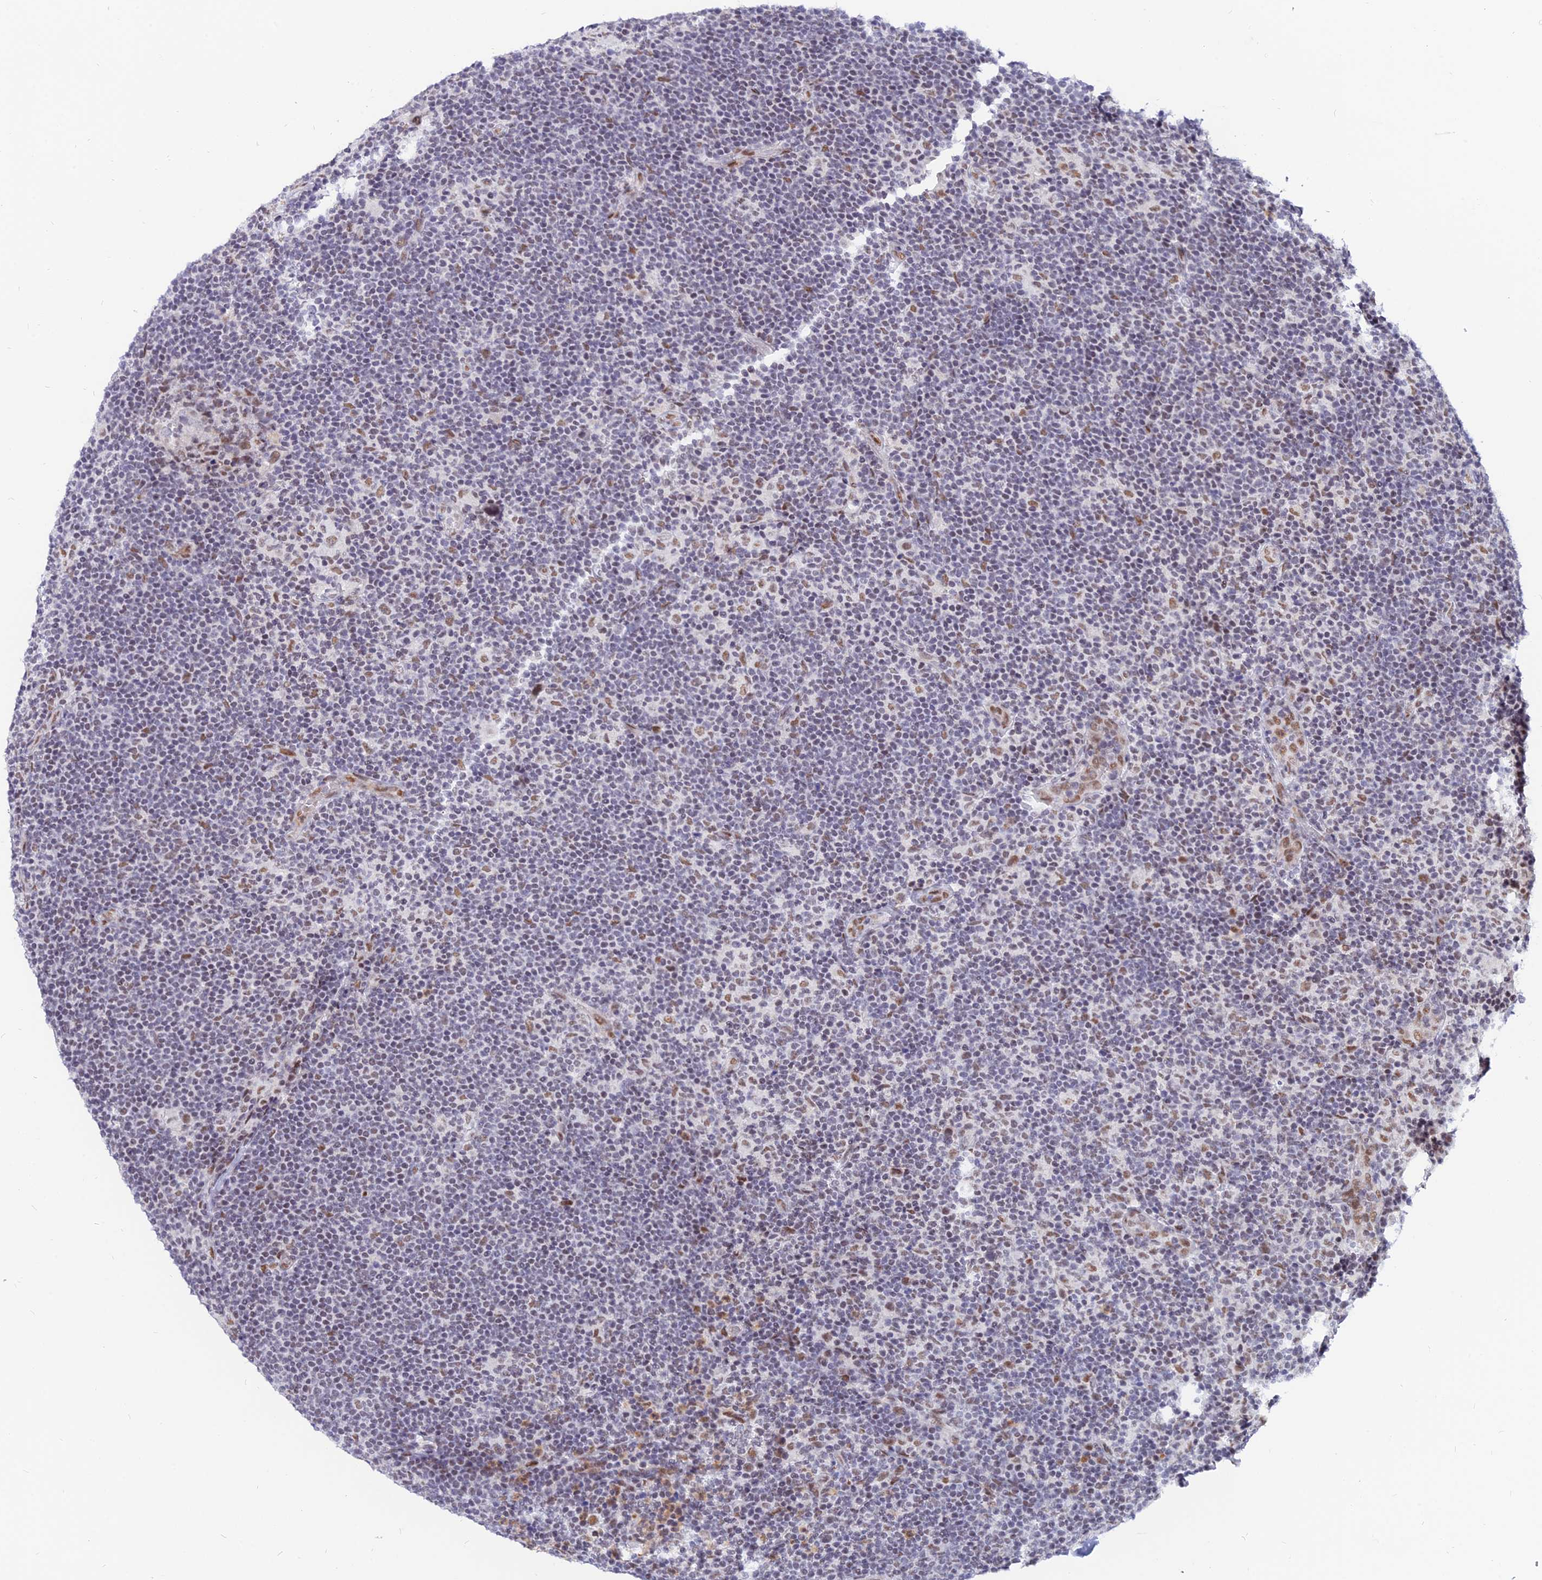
{"staining": {"intensity": "weak", "quantity": ">75%", "location": "nuclear"}, "tissue": "lymphoma", "cell_type": "Tumor cells", "image_type": "cancer", "snomed": [{"axis": "morphology", "description": "Hodgkin's disease, NOS"}, {"axis": "topography", "description": "Lymph node"}], "caption": "Hodgkin's disease was stained to show a protein in brown. There is low levels of weak nuclear staining in about >75% of tumor cells.", "gene": "DPY30", "patient": {"sex": "female", "age": 57}}